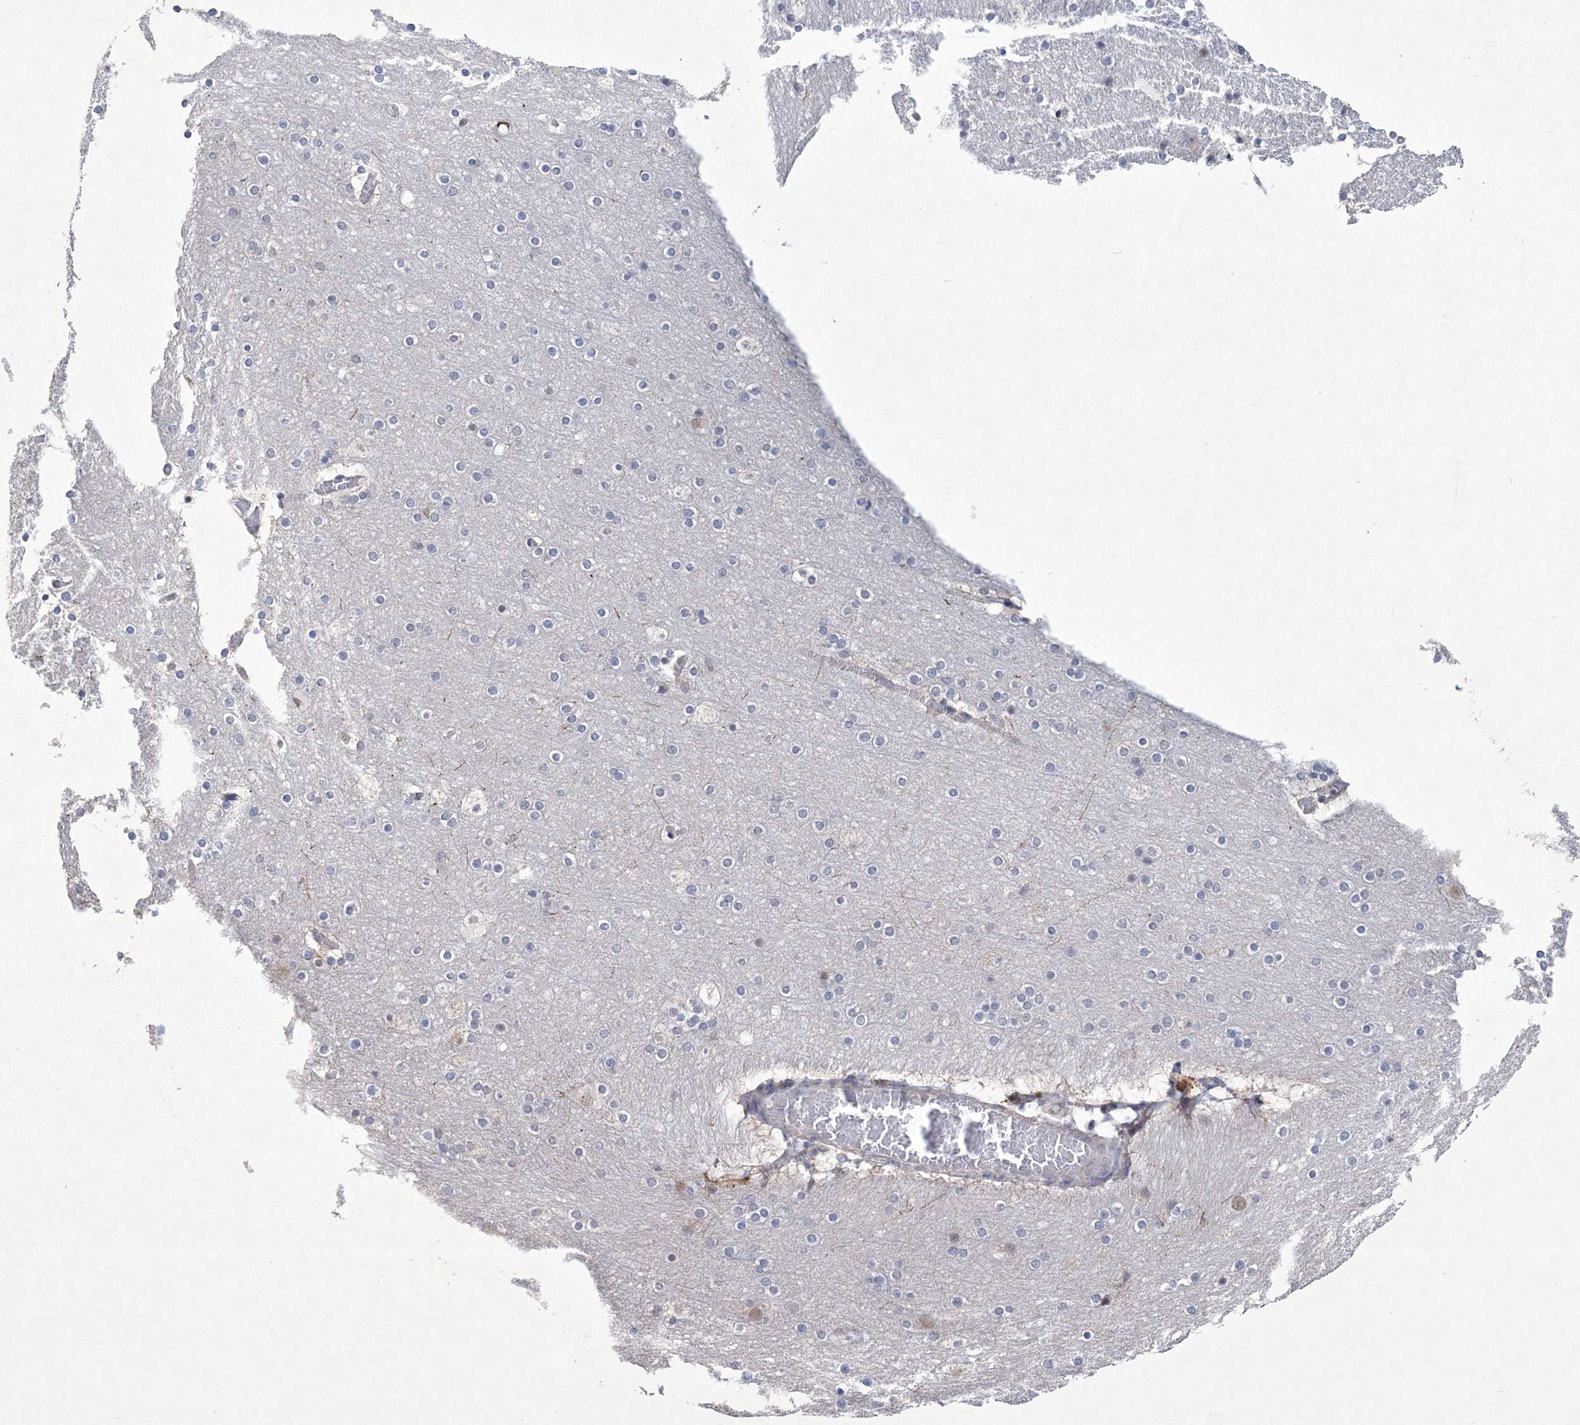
{"staining": {"intensity": "weak", "quantity": "<25%", "location": "cytoplasmic/membranous"}, "tissue": "cerebral cortex", "cell_type": "Endothelial cells", "image_type": "normal", "snomed": [{"axis": "morphology", "description": "Normal tissue, NOS"}, {"axis": "topography", "description": "Cerebral cortex"}], "caption": "Immunohistochemistry (IHC) of normal cerebral cortex shows no staining in endothelial cells.", "gene": "DPCD", "patient": {"sex": "male", "age": 57}}